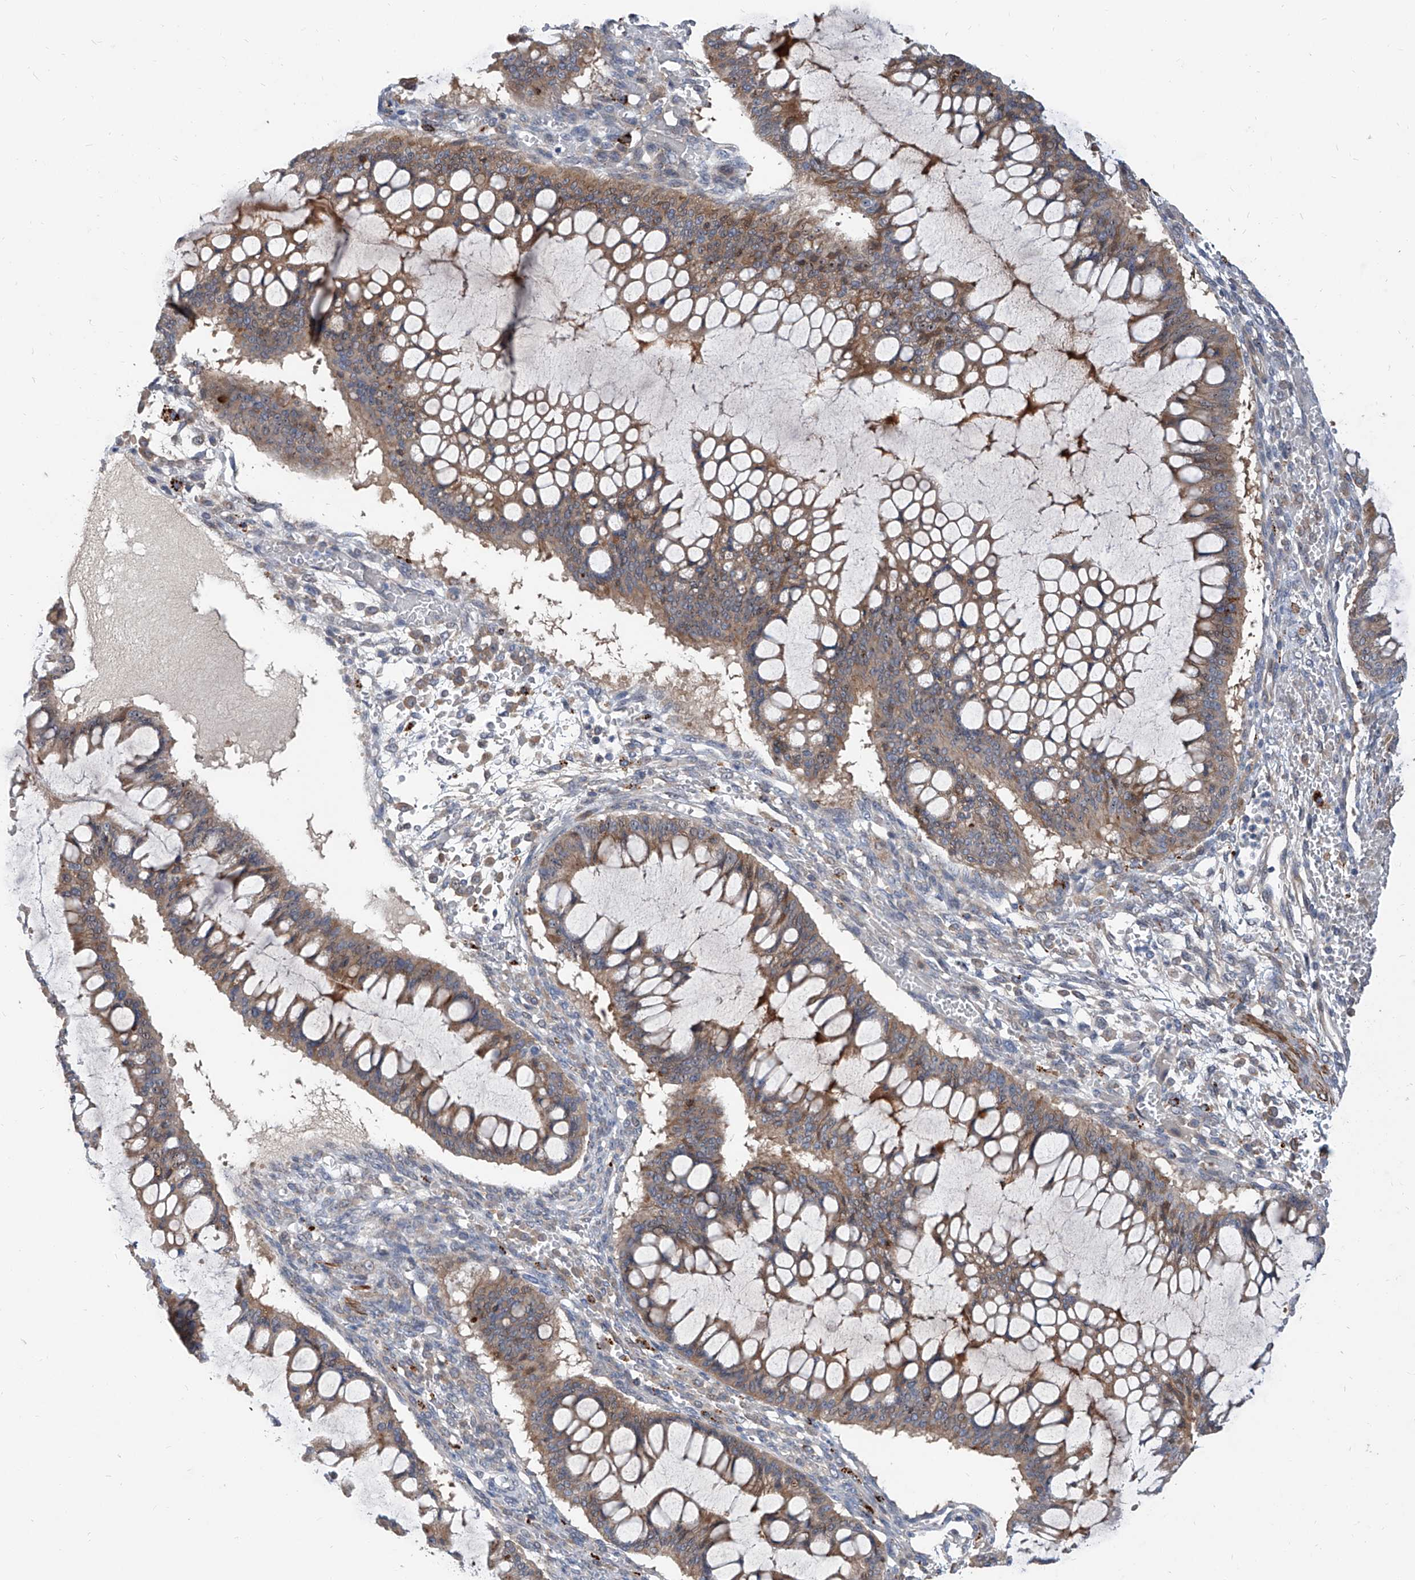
{"staining": {"intensity": "weak", "quantity": ">75%", "location": "cytoplasmic/membranous"}, "tissue": "ovarian cancer", "cell_type": "Tumor cells", "image_type": "cancer", "snomed": [{"axis": "morphology", "description": "Cystadenocarcinoma, mucinous, NOS"}, {"axis": "topography", "description": "Ovary"}], "caption": "This image demonstrates immunohistochemistry staining of human ovarian cancer, with low weak cytoplasmic/membranous staining in approximately >75% of tumor cells.", "gene": "MAGEE2", "patient": {"sex": "female", "age": 73}}